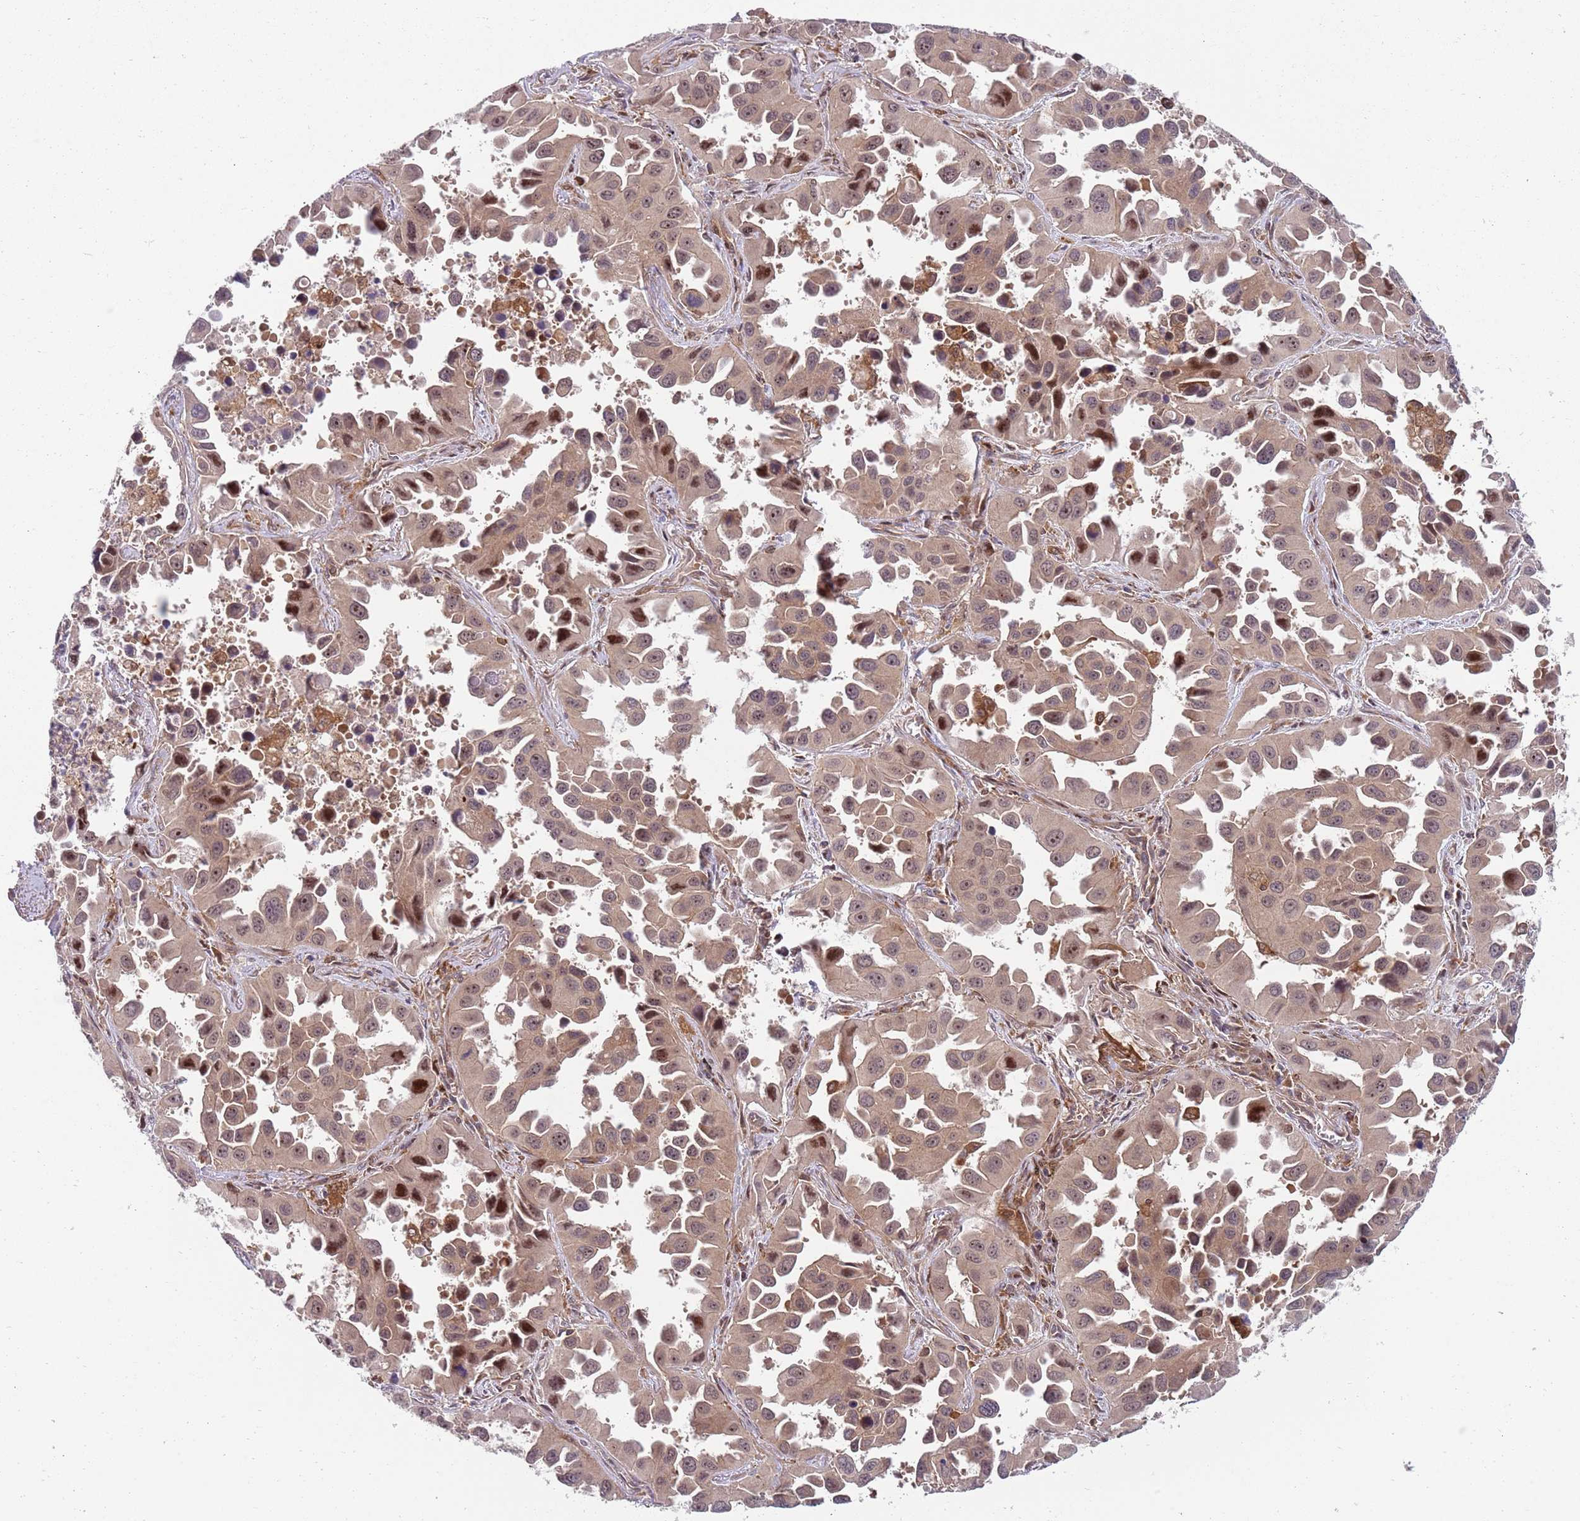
{"staining": {"intensity": "moderate", "quantity": "25%-75%", "location": "nuclear"}, "tissue": "lung cancer", "cell_type": "Tumor cells", "image_type": "cancer", "snomed": [{"axis": "morphology", "description": "Adenocarcinoma, NOS"}, {"axis": "topography", "description": "Lung"}], "caption": "This image shows immunohistochemistry (IHC) staining of lung adenocarcinoma, with medium moderate nuclear expression in about 25%-75% of tumor cells.", "gene": "GGA1", "patient": {"sex": "male", "age": 66}}